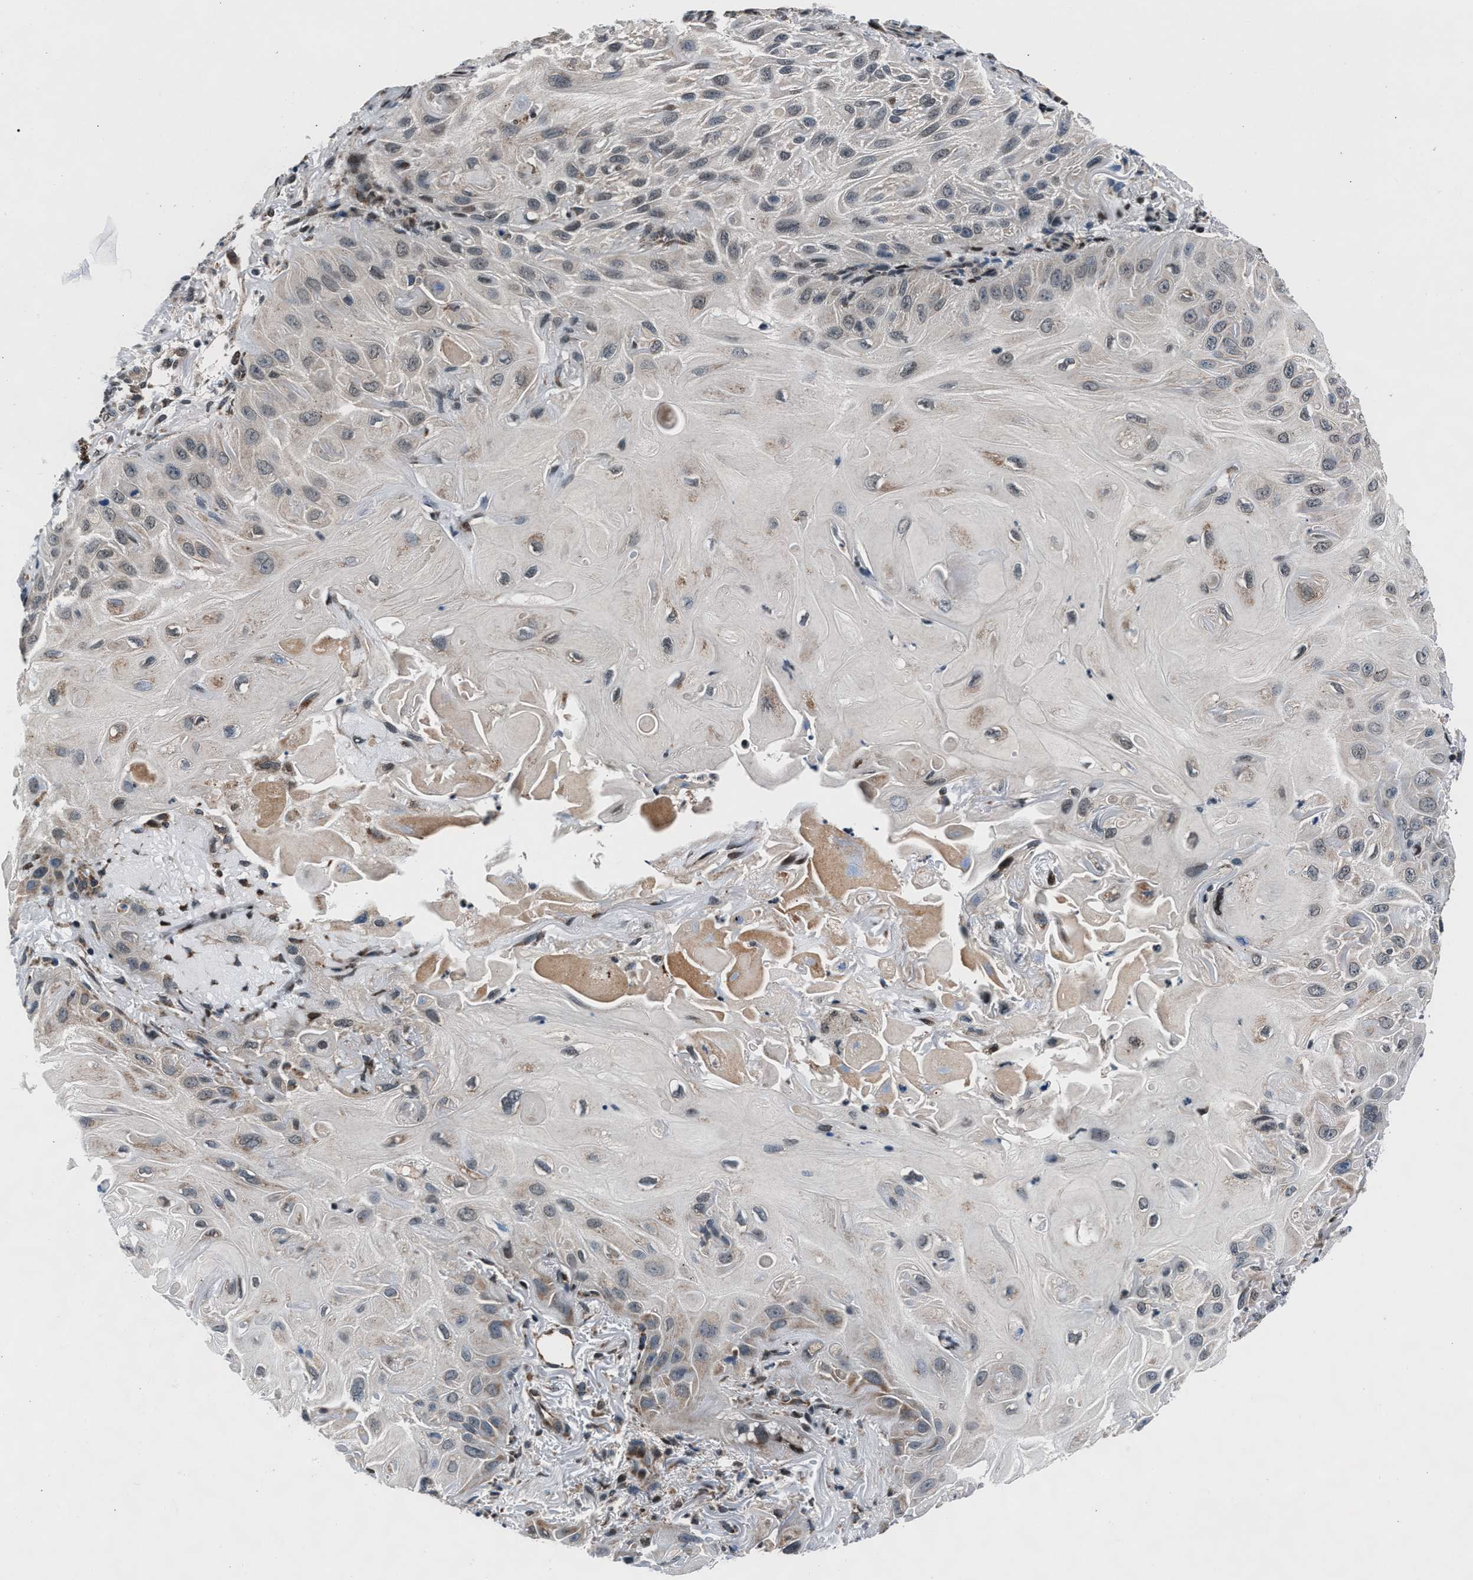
{"staining": {"intensity": "weak", "quantity": "<25%", "location": "nuclear"}, "tissue": "skin cancer", "cell_type": "Tumor cells", "image_type": "cancer", "snomed": [{"axis": "morphology", "description": "Squamous cell carcinoma, NOS"}, {"axis": "topography", "description": "Skin"}], "caption": "Squamous cell carcinoma (skin) stained for a protein using immunohistochemistry demonstrates no expression tumor cells.", "gene": "PRRC2B", "patient": {"sex": "female", "age": 77}}